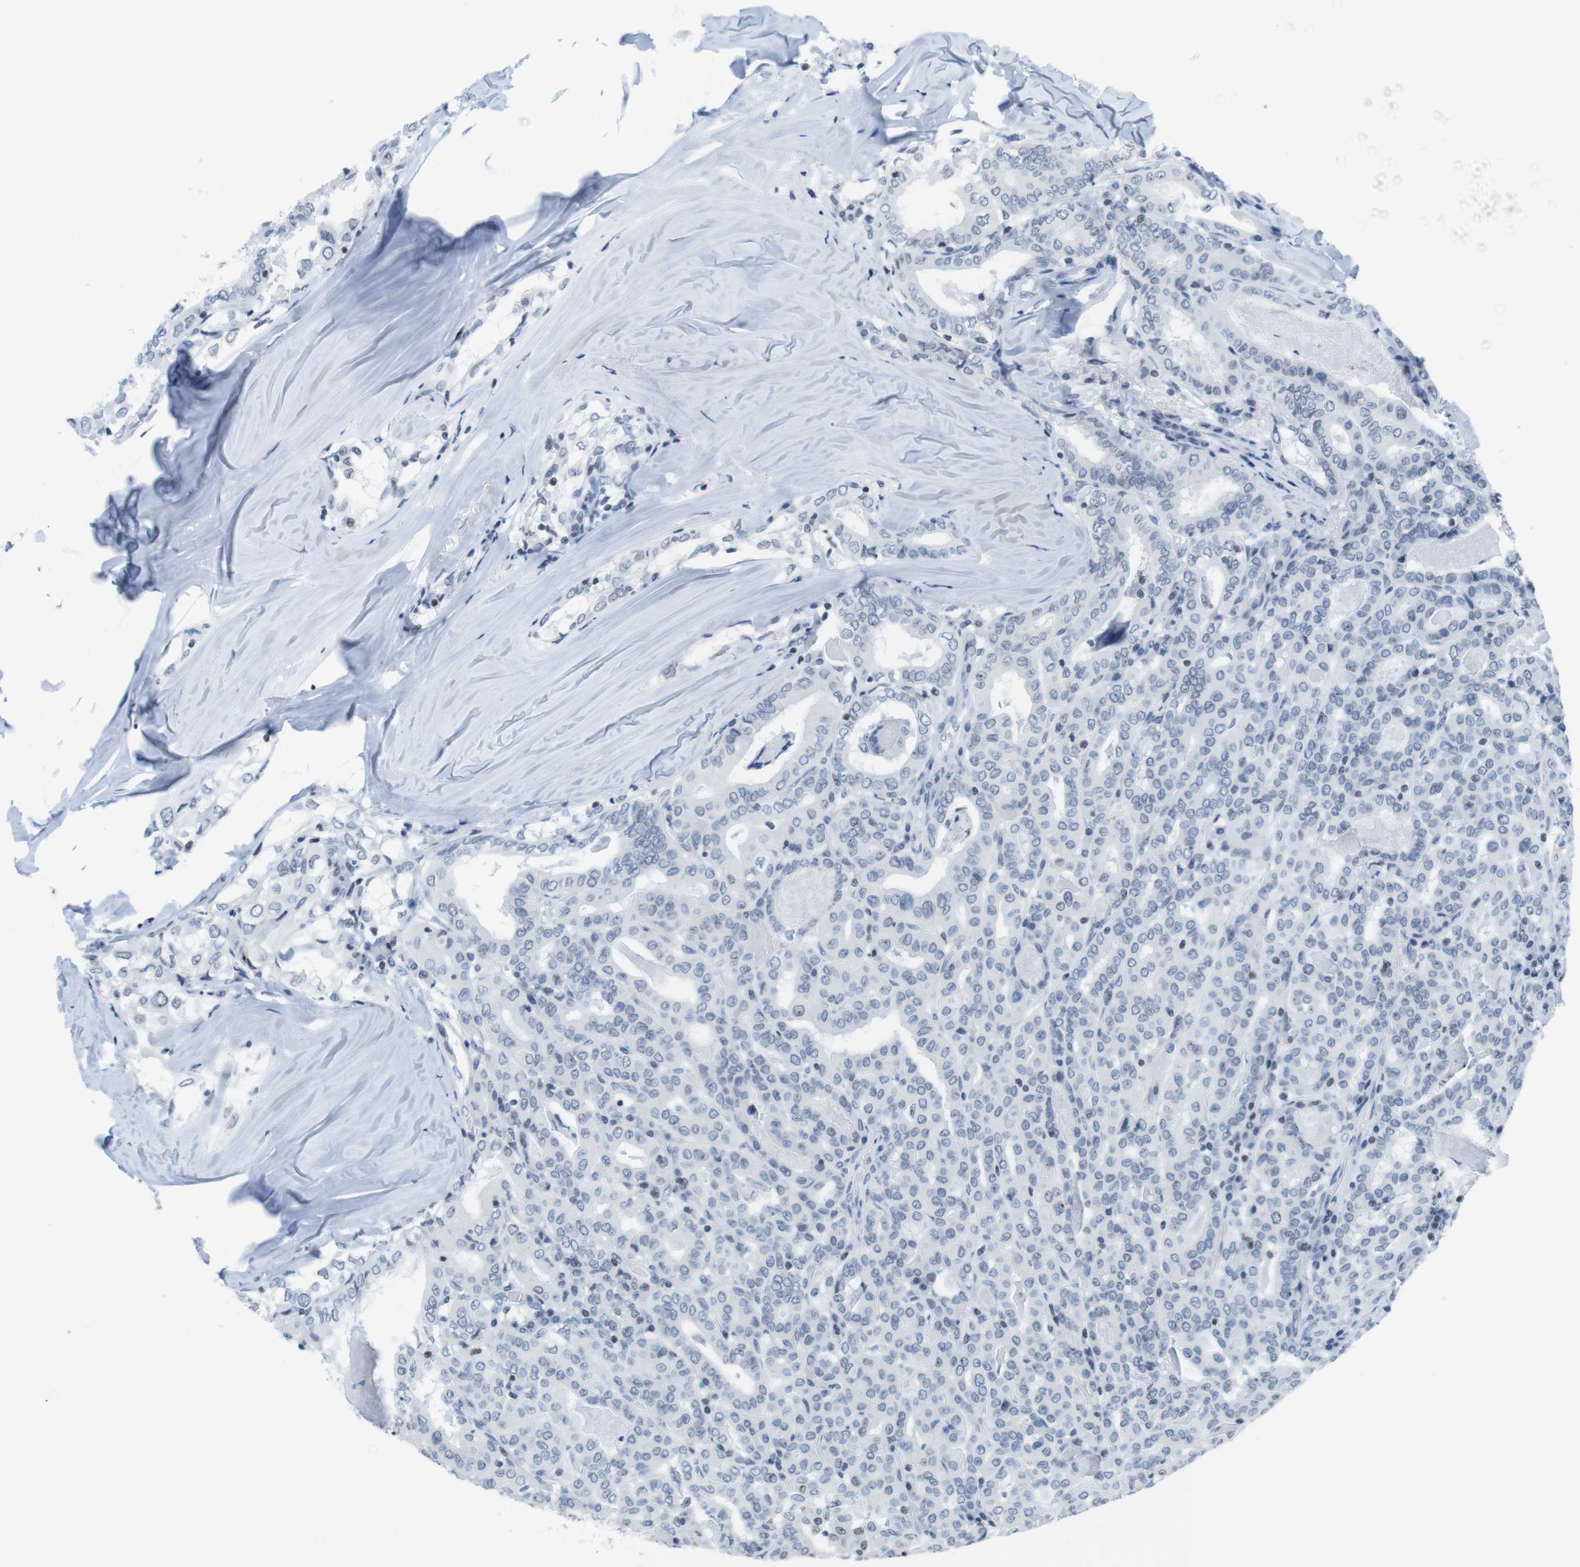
{"staining": {"intensity": "negative", "quantity": "none", "location": "none"}, "tissue": "thyroid cancer", "cell_type": "Tumor cells", "image_type": "cancer", "snomed": [{"axis": "morphology", "description": "Papillary adenocarcinoma, NOS"}, {"axis": "topography", "description": "Thyroid gland"}], "caption": "This is an immunohistochemistry (IHC) photomicrograph of thyroid cancer (papillary adenocarcinoma). There is no staining in tumor cells.", "gene": "NIFK", "patient": {"sex": "female", "age": 42}}